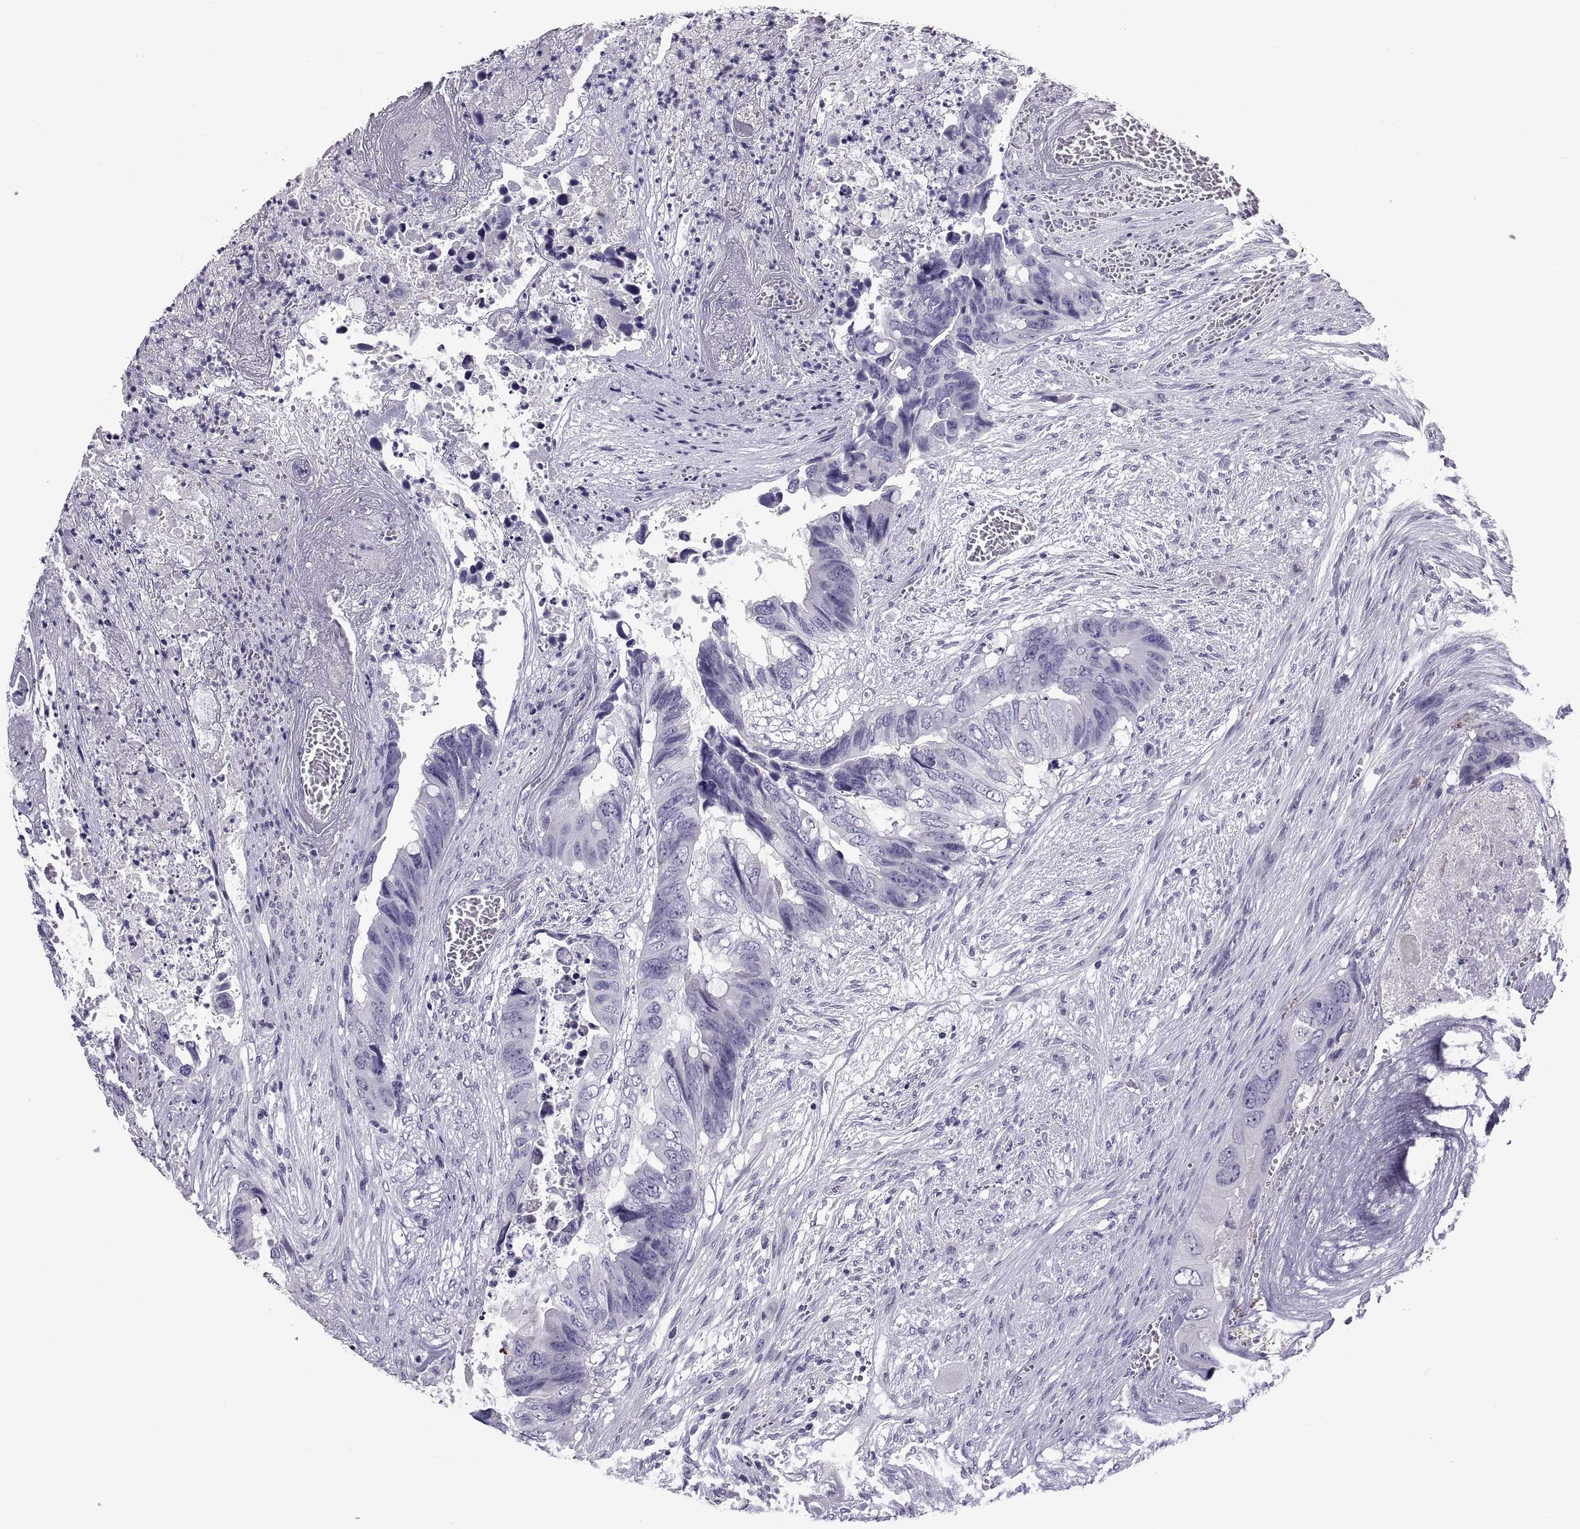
{"staining": {"intensity": "negative", "quantity": "none", "location": "none"}, "tissue": "colorectal cancer", "cell_type": "Tumor cells", "image_type": "cancer", "snomed": [{"axis": "morphology", "description": "Adenocarcinoma, NOS"}, {"axis": "topography", "description": "Rectum"}], "caption": "This photomicrograph is of colorectal adenocarcinoma stained with IHC to label a protein in brown with the nuclei are counter-stained blue. There is no expression in tumor cells.", "gene": "NPTX2", "patient": {"sex": "male", "age": 63}}